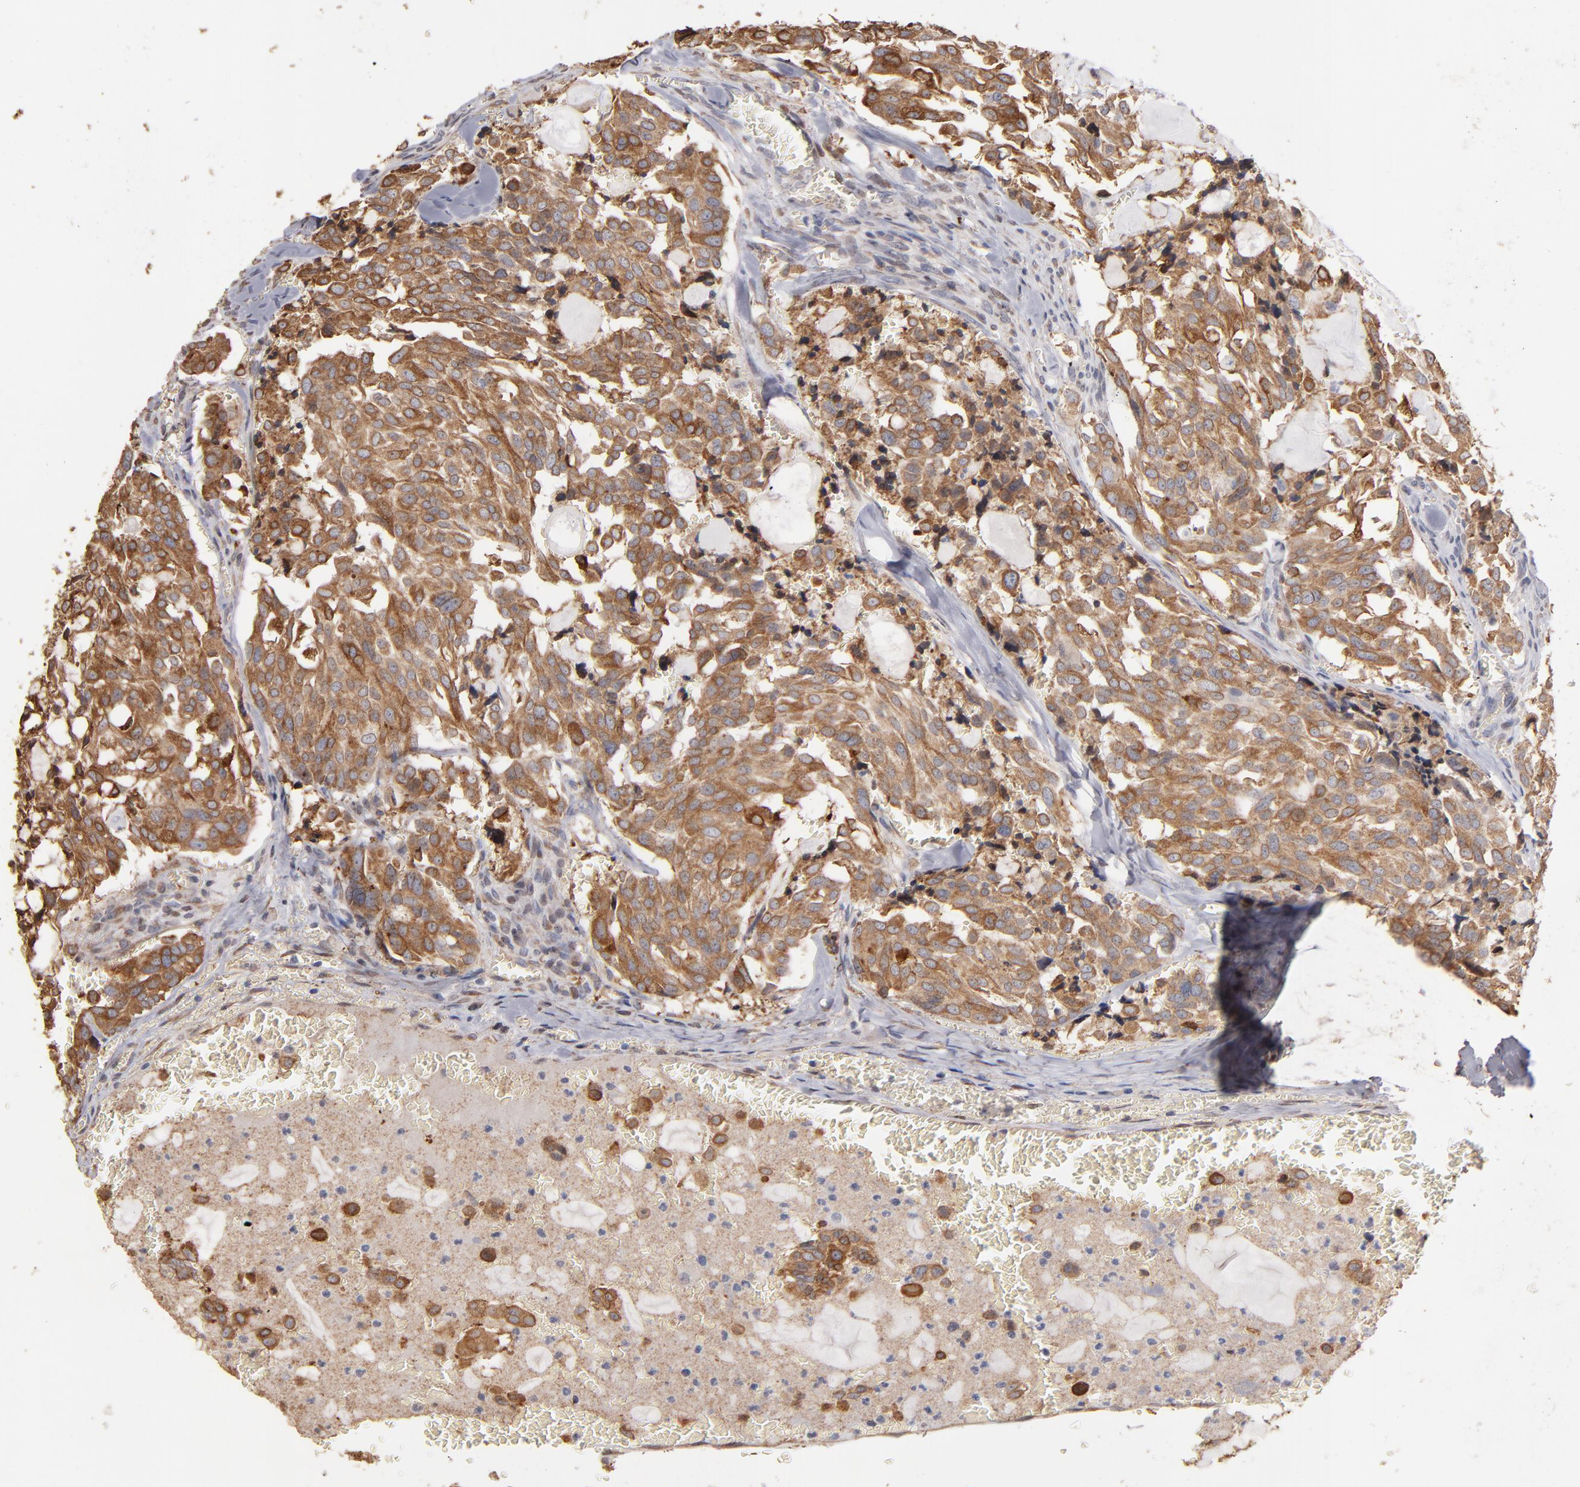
{"staining": {"intensity": "moderate", "quantity": "<25%", "location": "cytoplasmic/membranous"}, "tissue": "thyroid cancer", "cell_type": "Tumor cells", "image_type": "cancer", "snomed": [{"axis": "morphology", "description": "Carcinoma, NOS"}, {"axis": "morphology", "description": "Carcinoid, malignant, NOS"}, {"axis": "topography", "description": "Thyroid gland"}], "caption": "Thyroid cancer stained with DAB (3,3'-diaminobenzidine) immunohistochemistry exhibits low levels of moderate cytoplasmic/membranous expression in approximately <25% of tumor cells.", "gene": "PGRMC1", "patient": {"sex": "male", "age": 33}}